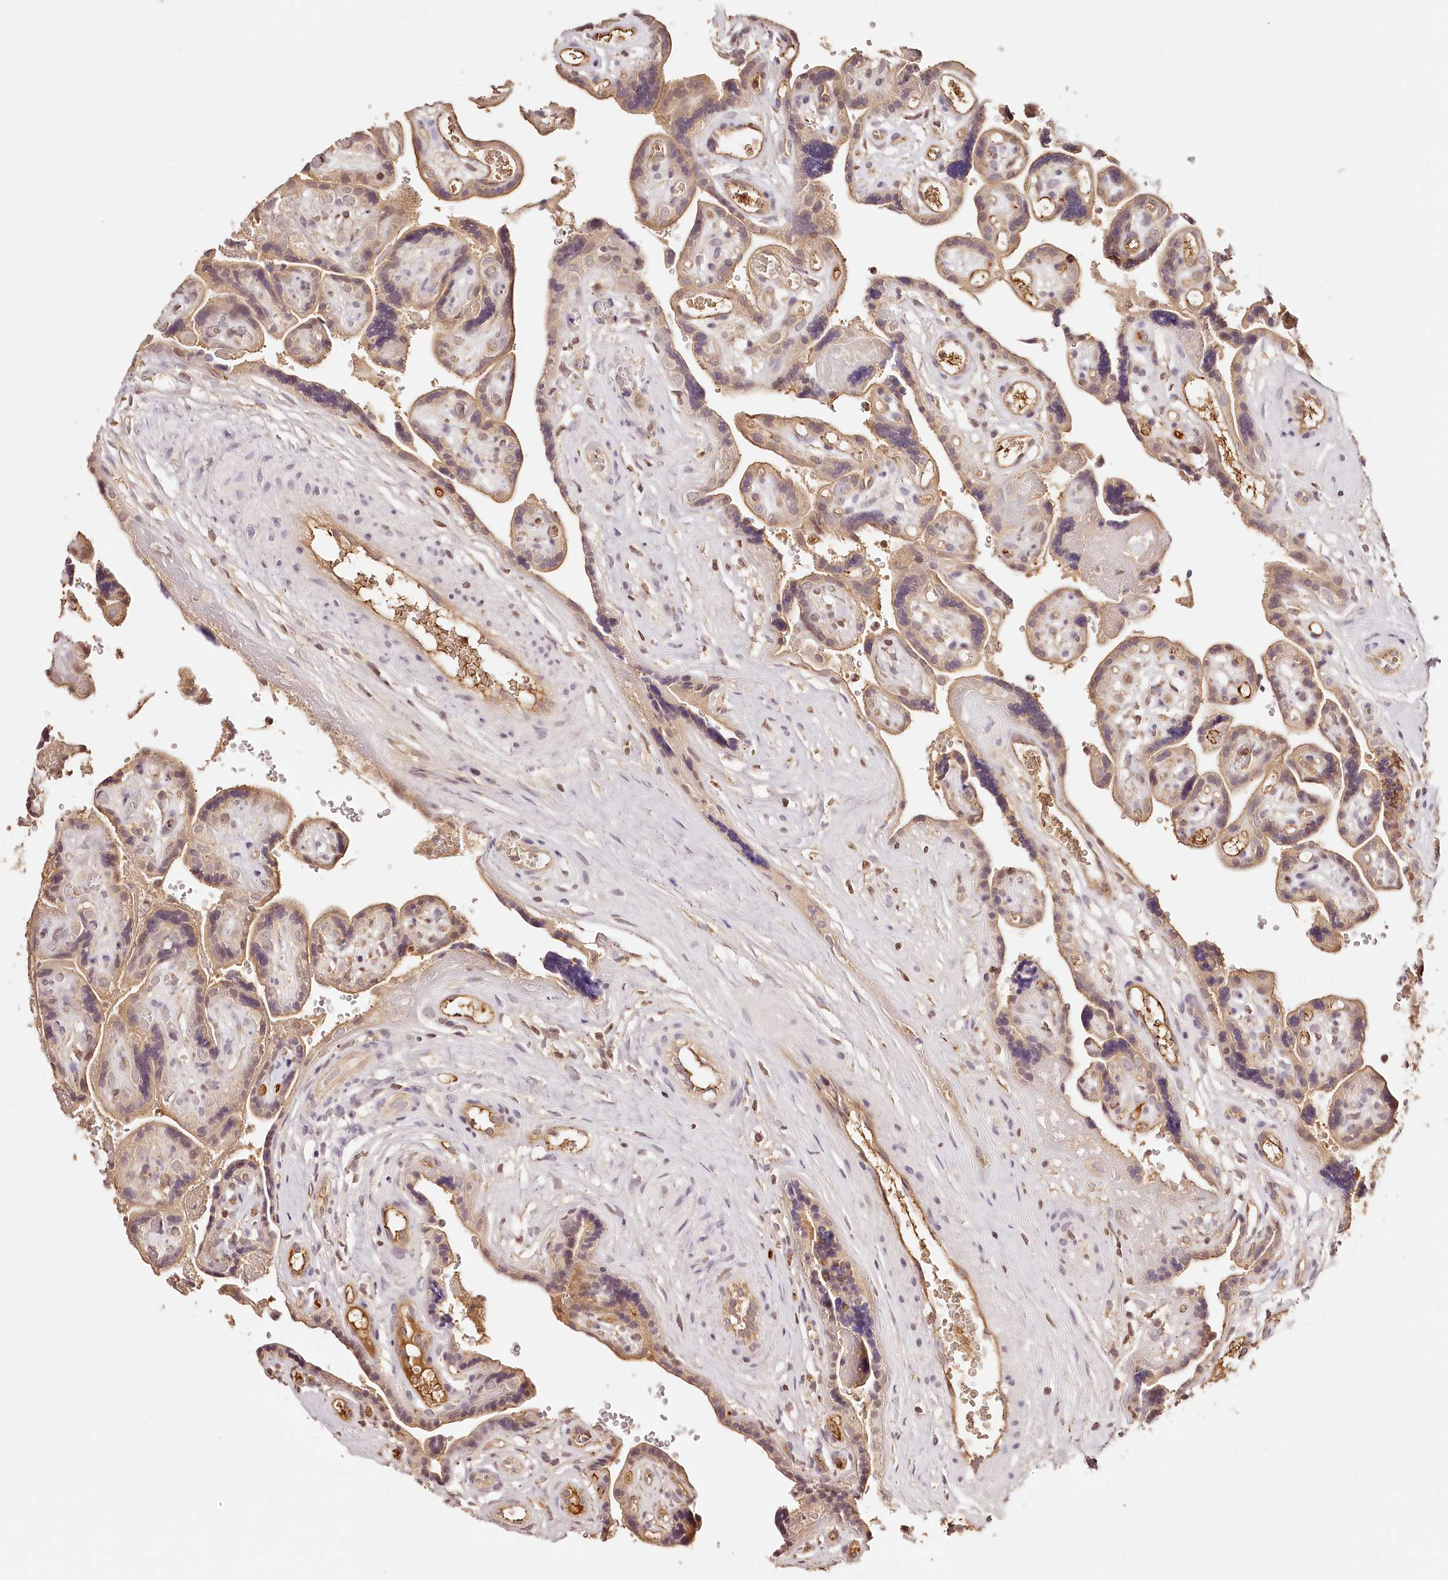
{"staining": {"intensity": "weak", "quantity": "25%-75%", "location": "cytoplasmic/membranous"}, "tissue": "placenta", "cell_type": "Decidual cells", "image_type": "normal", "snomed": [{"axis": "morphology", "description": "Normal tissue, NOS"}, {"axis": "topography", "description": "Placenta"}], "caption": "This histopathology image displays normal placenta stained with IHC to label a protein in brown. The cytoplasmic/membranous of decidual cells show weak positivity for the protein. Nuclei are counter-stained blue.", "gene": "SYNGR1", "patient": {"sex": "female", "age": 30}}